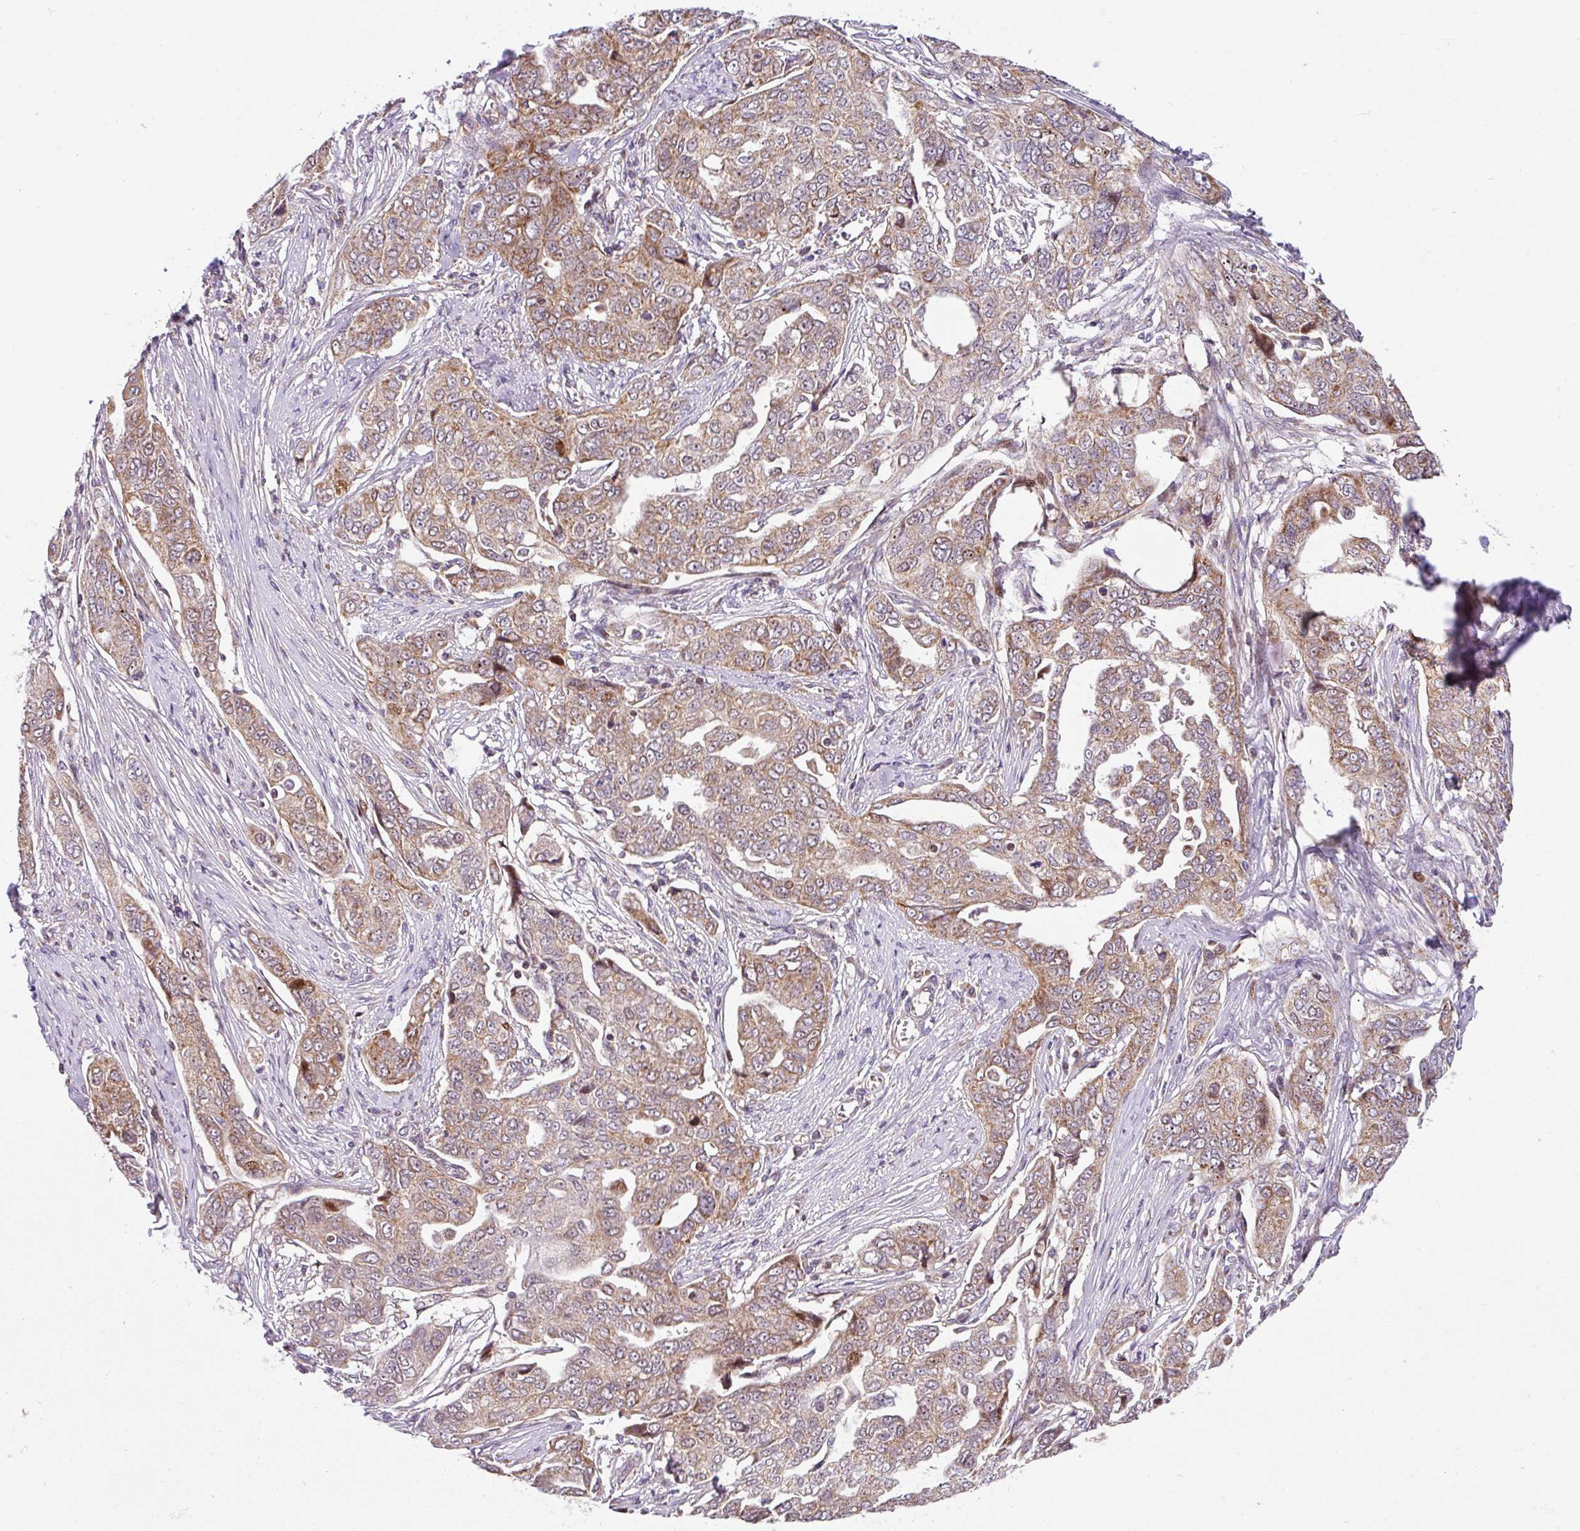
{"staining": {"intensity": "moderate", "quantity": "25%-75%", "location": "cytoplasmic/membranous"}, "tissue": "ovarian cancer", "cell_type": "Tumor cells", "image_type": "cancer", "snomed": [{"axis": "morphology", "description": "Carcinoma, endometroid"}, {"axis": "topography", "description": "Ovary"}], "caption": "Brown immunohistochemical staining in human ovarian endometroid carcinoma demonstrates moderate cytoplasmic/membranous expression in about 25%-75% of tumor cells.", "gene": "SARS2", "patient": {"sex": "female", "age": 70}}